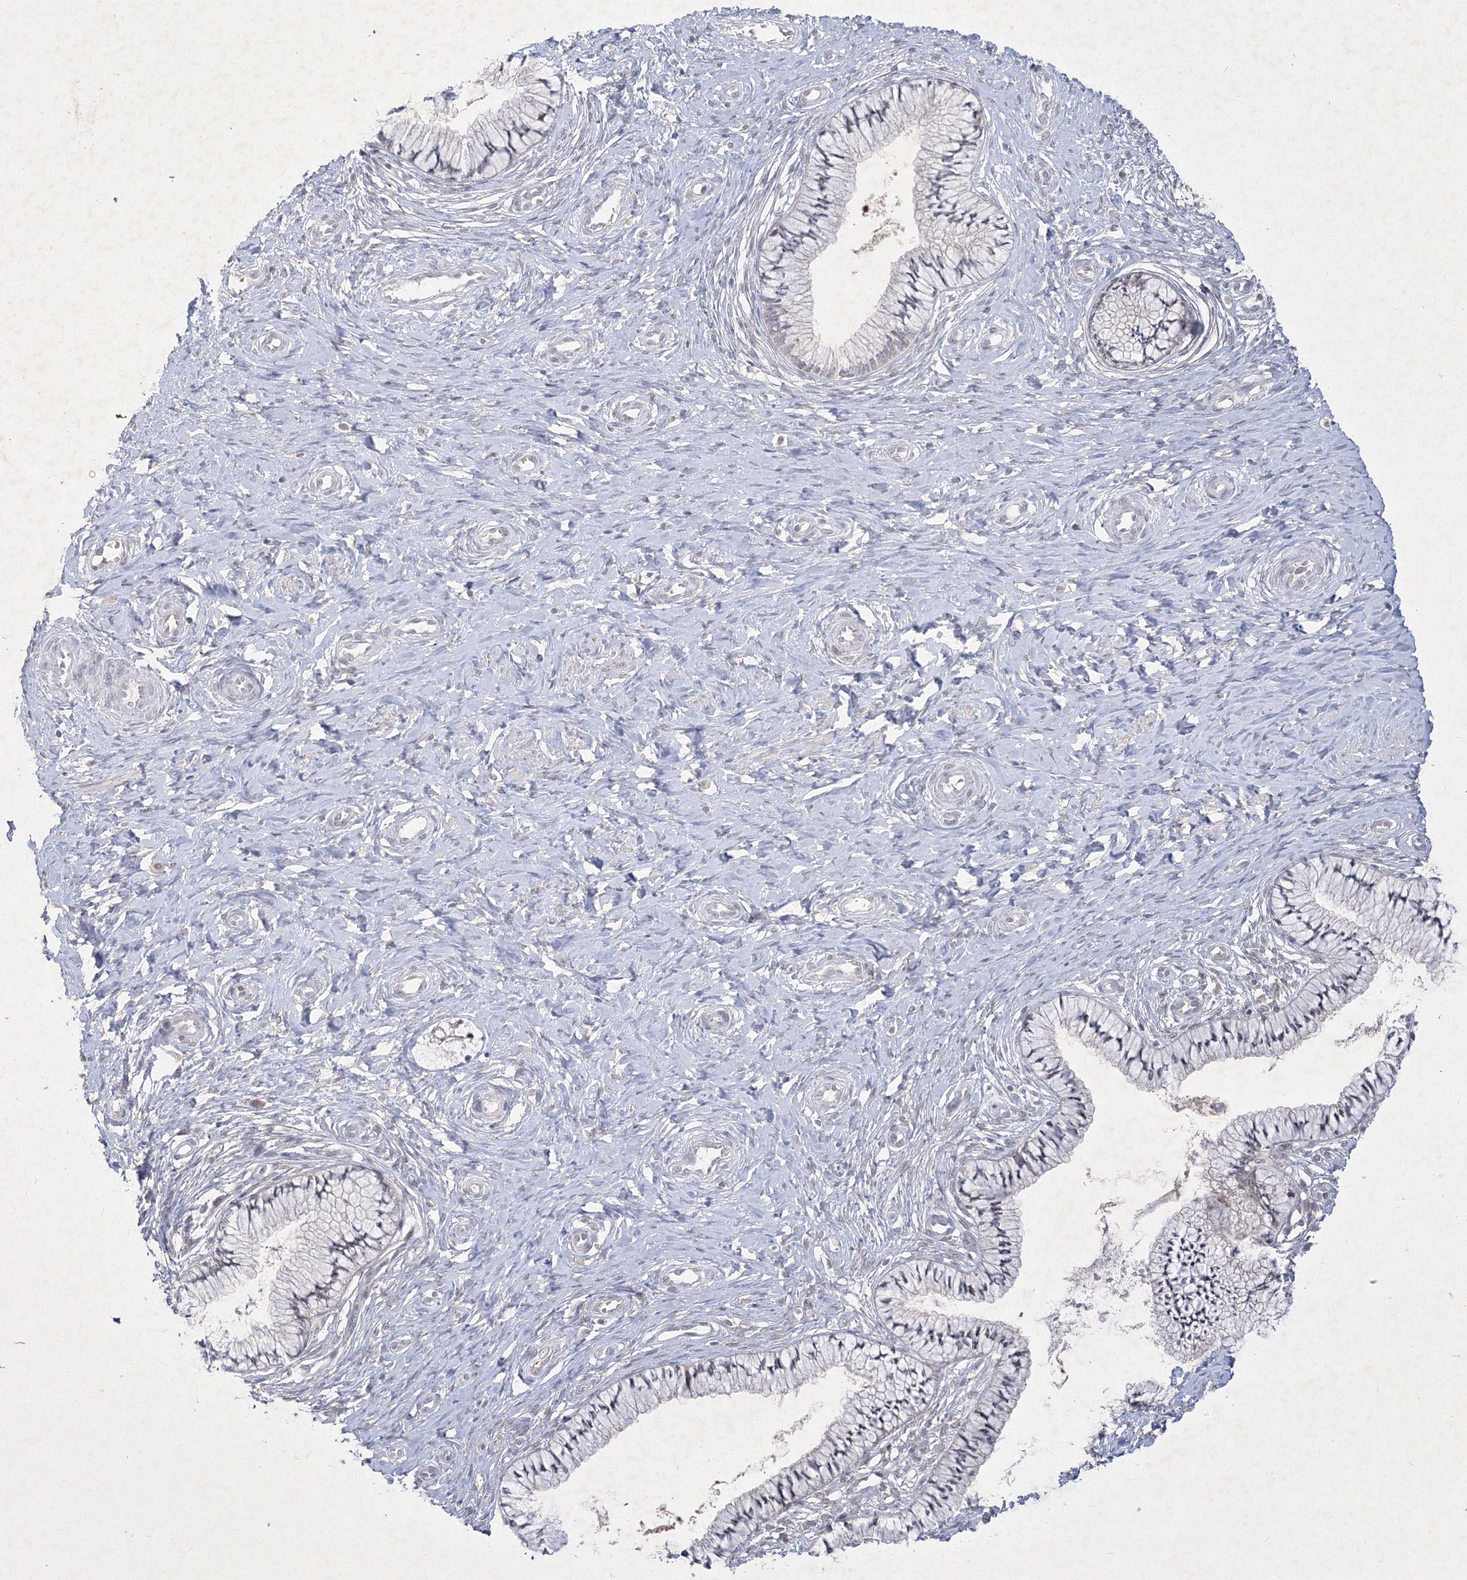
{"staining": {"intensity": "weak", "quantity": "25%-75%", "location": "cytoplasmic/membranous,nuclear"}, "tissue": "cervix", "cell_type": "Glandular cells", "image_type": "normal", "snomed": [{"axis": "morphology", "description": "Normal tissue, NOS"}, {"axis": "topography", "description": "Cervix"}], "caption": "IHC staining of normal cervix, which demonstrates low levels of weak cytoplasmic/membranous,nuclear staining in about 25%-75% of glandular cells indicating weak cytoplasmic/membranous,nuclear protein staining. The staining was performed using DAB (3,3'-diaminobenzidine) (brown) for protein detection and nuclei were counterstained in hematoxylin (blue).", "gene": "NXPE3", "patient": {"sex": "female", "age": 36}}